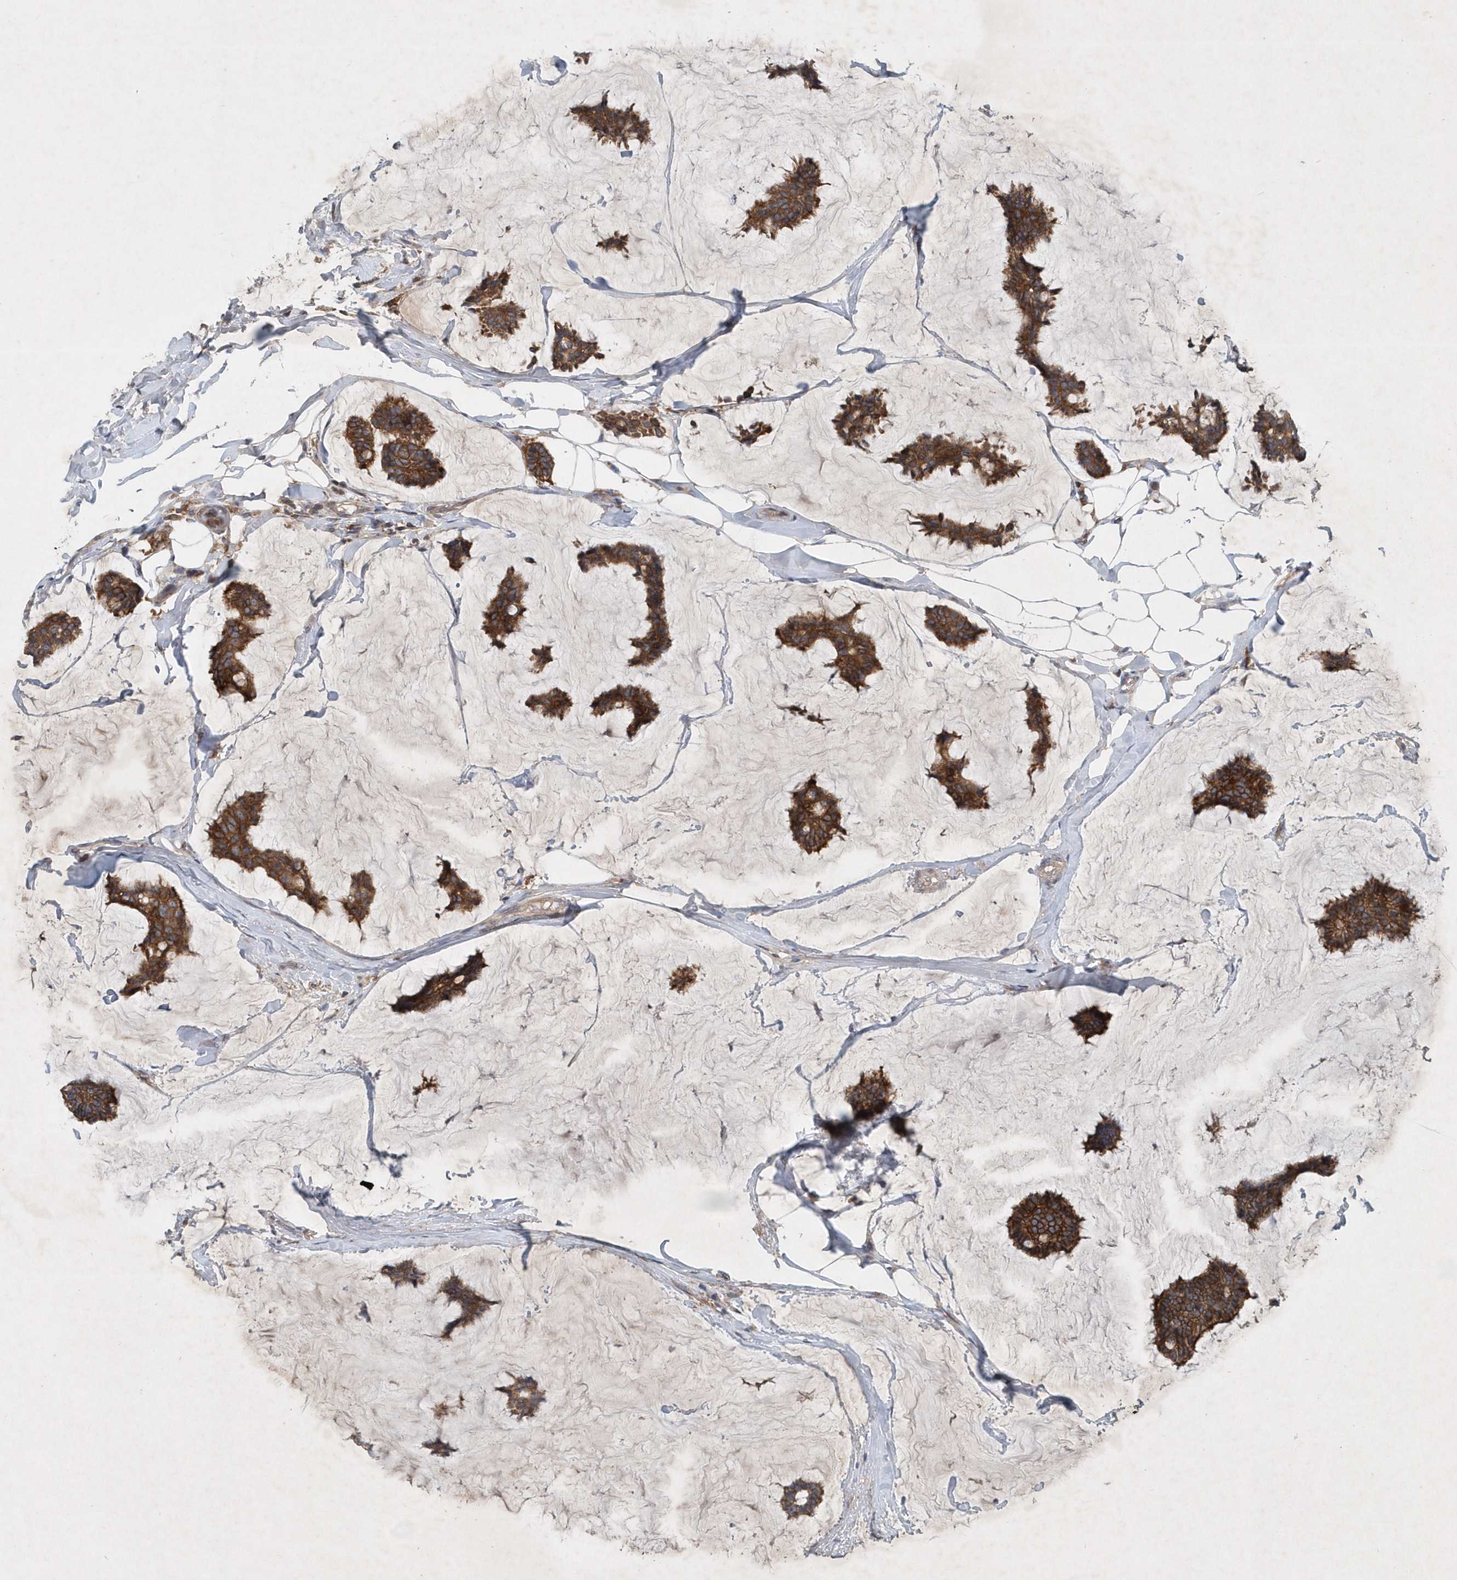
{"staining": {"intensity": "strong", "quantity": ">75%", "location": "cytoplasmic/membranous"}, "tissue": "breast cancer", "cell_type": "Tumor cells", "image_type": "cancer", "snomed": [{"axis": "morphology", "description": "Duct carcinoma"}, {"axis": "topography", "description": "Breast"}], "caption": "About >75% of tumor cells in breast invasive ductal carcinoma exhibit strong cytoplasmic/membranous protein staining as visualized by brown immunohistochemical staining.", "gene": "P2RY10", "patient": {"sex": "female", "age": 93}}